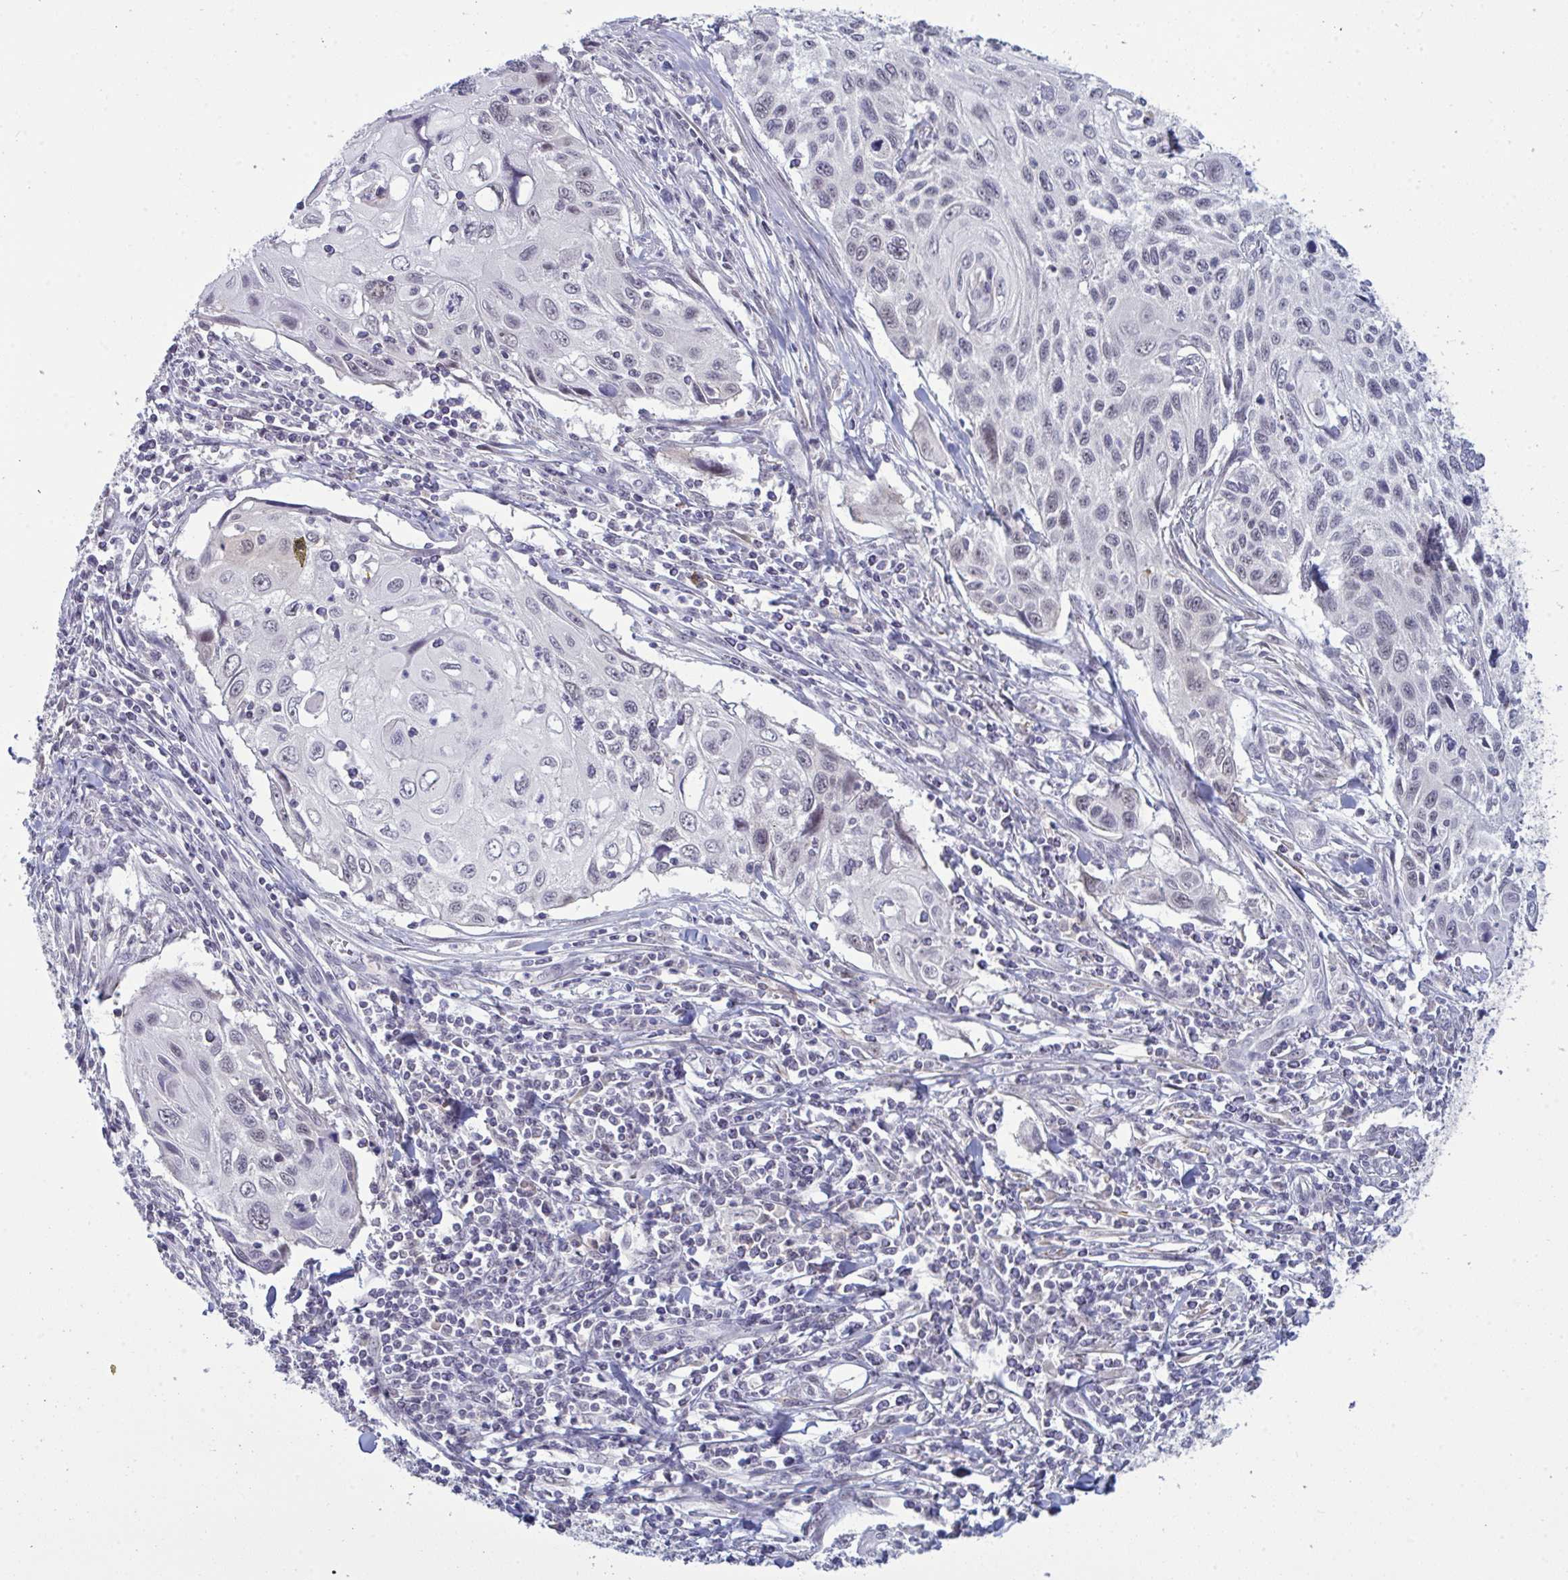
{"staining": {"intensity": "negative", "quantity": "none", "location": "none"}, "tissue": "cervical cancer", "cell_type": "Tumor cells", "image_type": "cancer", "snomed": [{"axis": "morphology", "description": "Squamous cell carcinoma, NOS"}, {"axis": "topography", "description": "Cervix"}], "caption": "There is no significant expression in tumor cells of squamous cell carcinoma (cervical).", "gene": "ZNF784", "patient": {"sex": "female", "age": 70}}